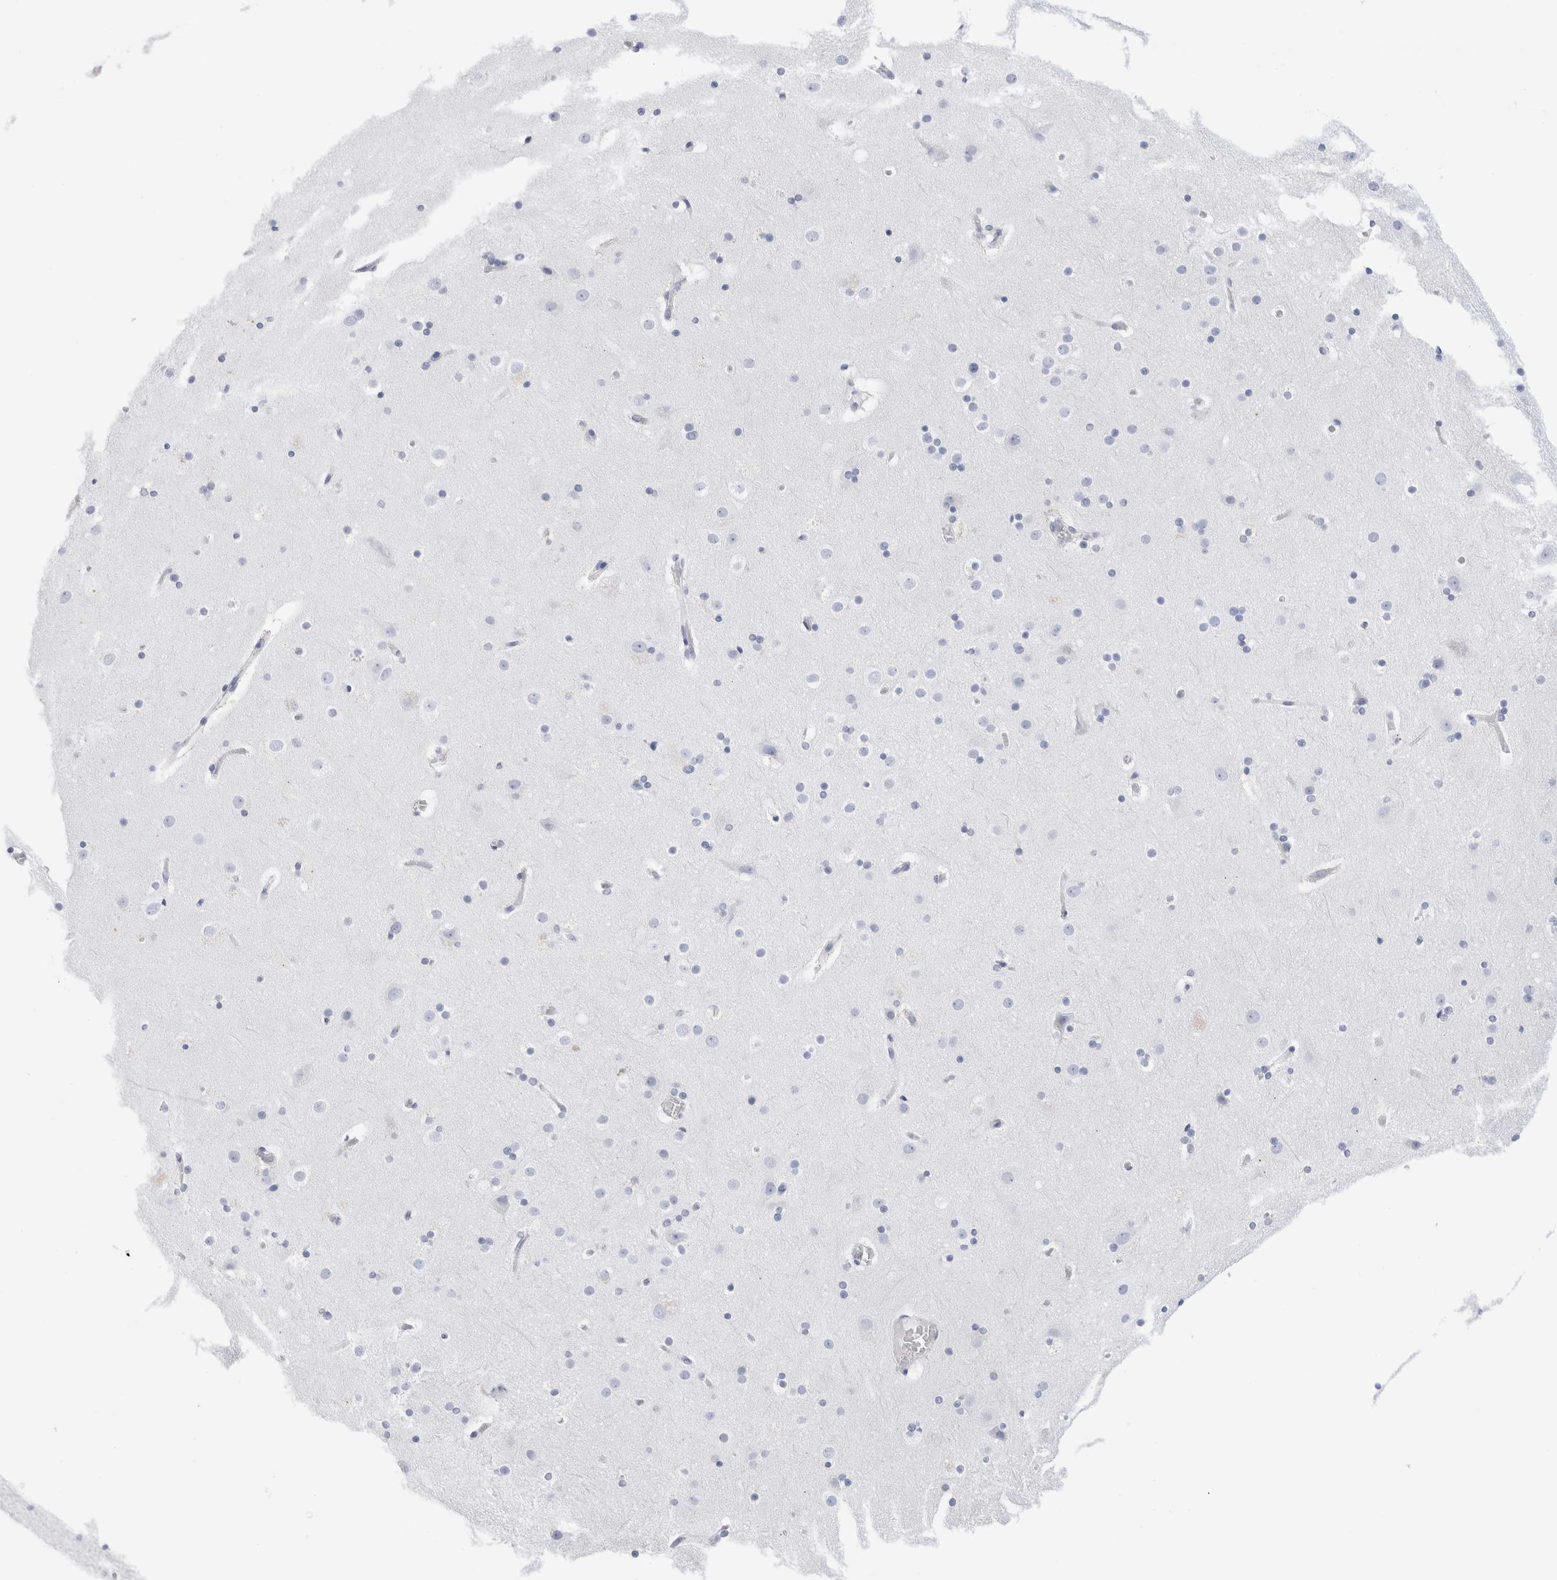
{"staining": {"intensity": "negative", "quantity": "none", "location": "none"}, "tissue": "cerebral cortex", "cell_type": "Endothelial cells", "image_type": "normal", "snomed": [{"axis": "morphology", "description": "Normal tissue, NOS"}, {"axis": "topography", "description": "Cerebral cortex"}], "caption": "Endothelial cells show no significant protein staining in benign cerebral cortex. (Stains: DAB immunohistochemistry with hematoxylin counter stain, Microscopy: brightfield microscopy at high magnification).", "gene": "ECHDC2", "patient": {"sex": "male", "age": 57}}